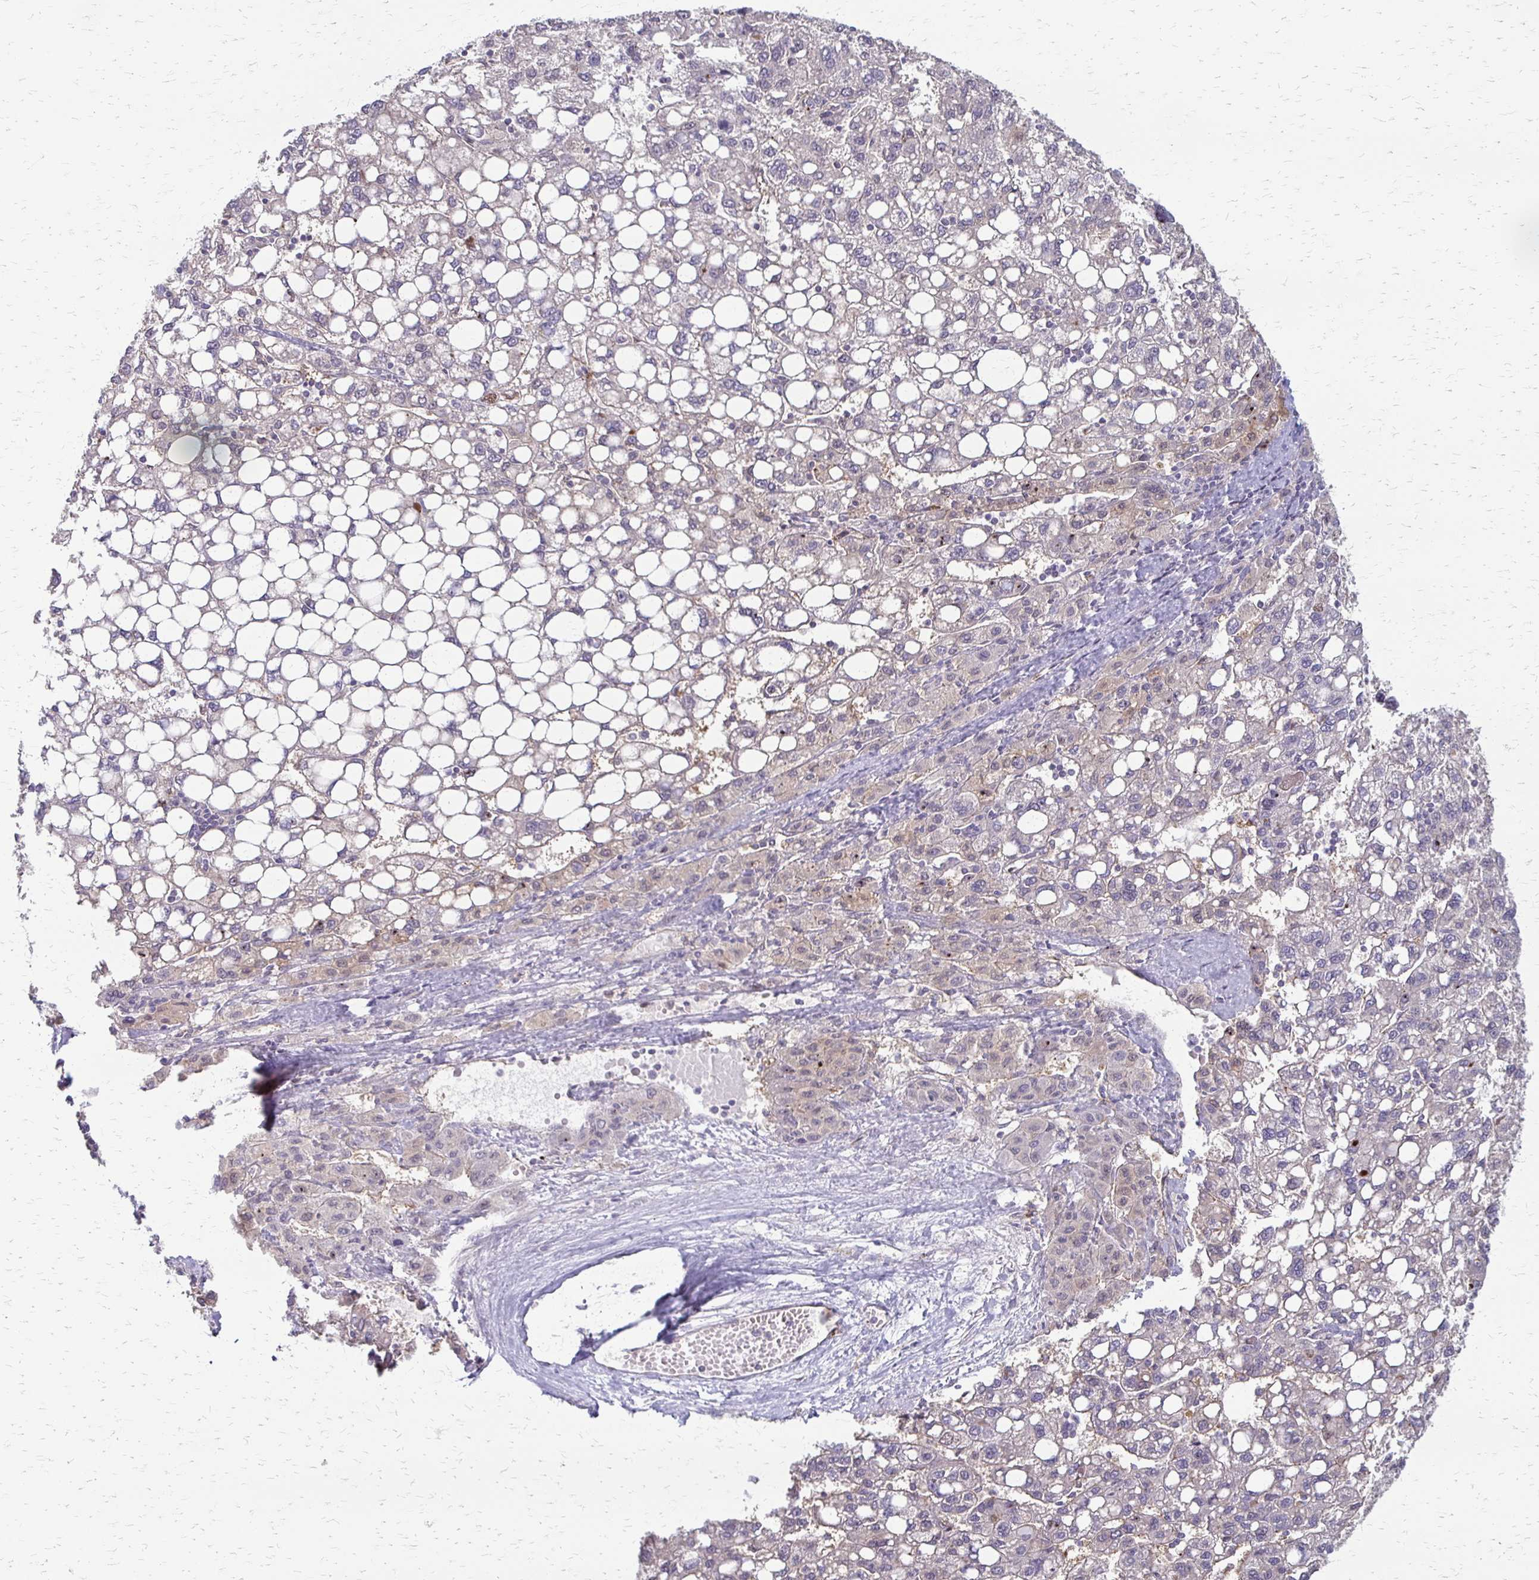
{"staining": {"intensity": "negative", "quantity": "none", "location": "none"}, "tissue": "liver cancer", "cell_type": "Tumor cells", "image_type": "cancer", "snomed": [{"axis": "morphology", "description": "Carcinoma, Hepatocellular, NOS"}, {"axis": "topography", "description": "Liver"}], "caption": "An immunohistochemistry (IHC) histopathology image of hepatocellular carcinoma (liver) is shown. There is no staining in tumor cells of hepatocellular carcinoma (liver).", "gene": "CFL2", "patient": {"sex": "female", "age": 82}}